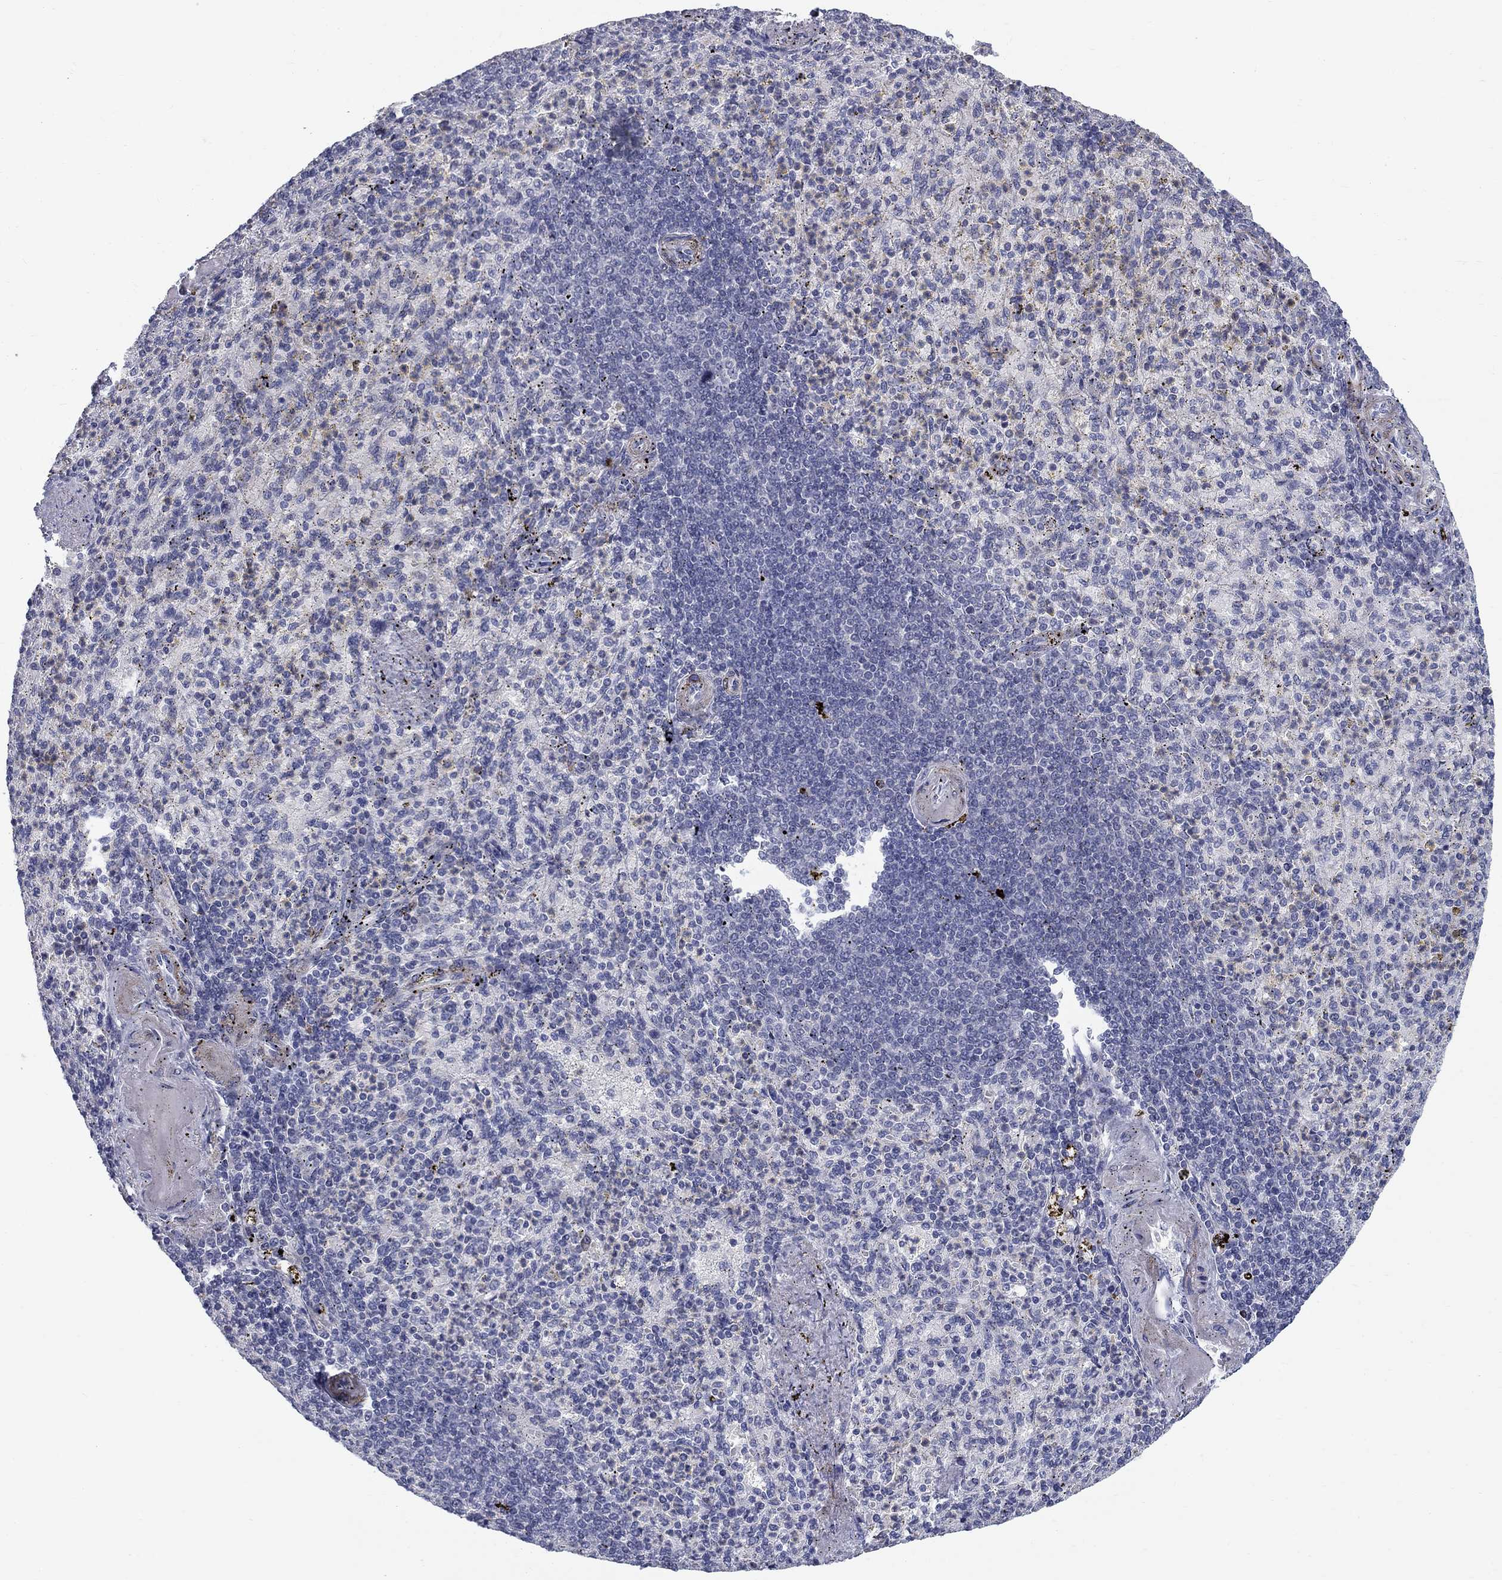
{"staining": {"intensity": "negative", "quantity": "none", "location": "none"}, "tissue": "spleen", "cell_type": "Cells in red pulp", "image_type": "normal", "snomed": [{"axis": "morphology", "description": "Normal tissue, NOS"}, {"axis": "topography", "description": "Spleen"}], "caption": "Immunohistochemistry image of normal spleen: spleen stained with DAB demonstrates no significant protein positivity in cells in red pulp.", "gene": "NTRK2", "patient": {"sex": "female", "age": 74}}